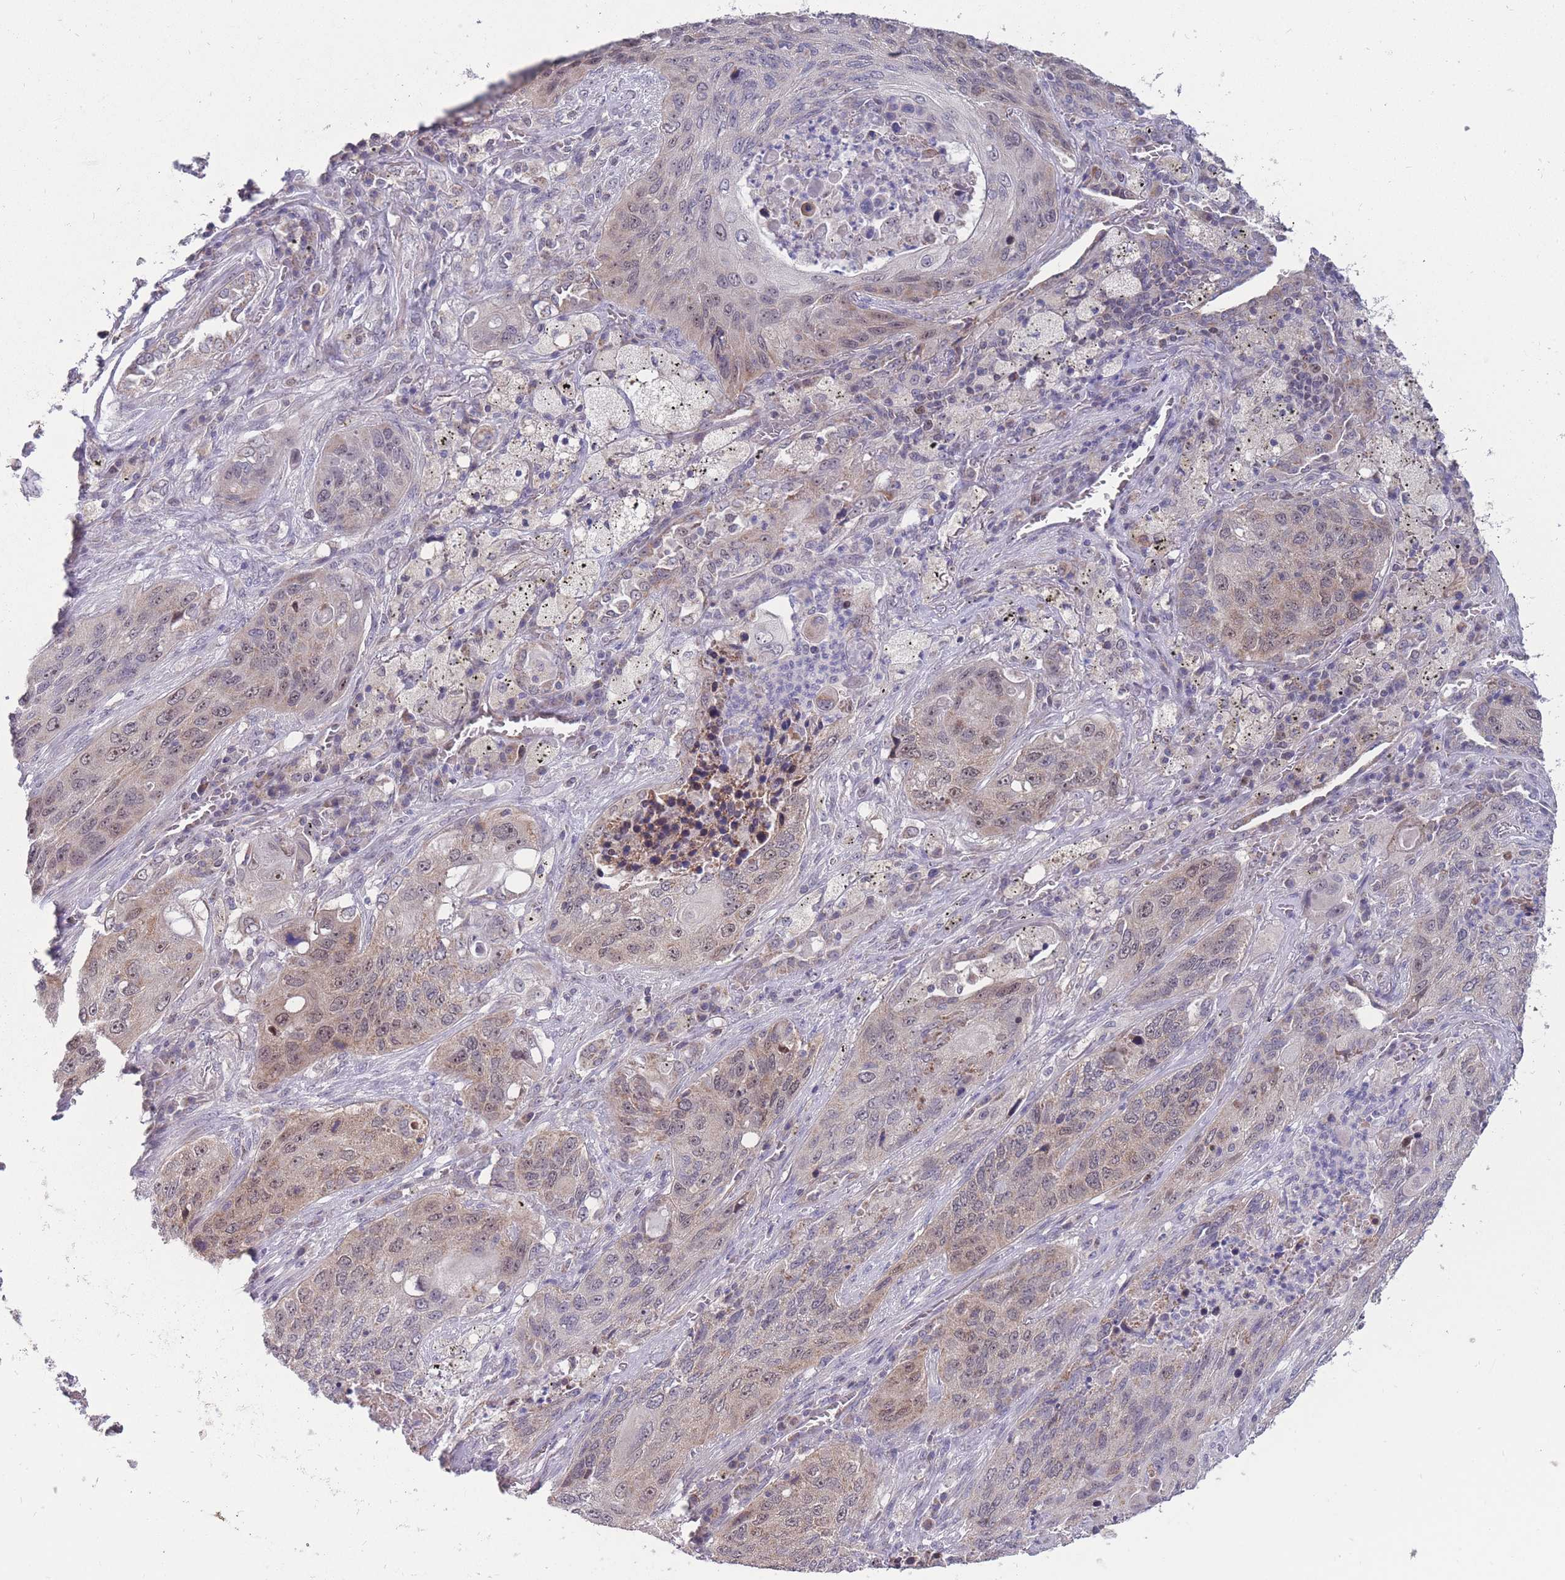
{"staining": {"intensity": "weak", "quantity": "25%-75%", "location": "cytoplasmic/membranous,nuclear"}, "tissue": "lung cancer", "cell_type": "Tumor cells", "image_type": "cancer", "snomed": [{"axis": "morphology", "description": "Squamous cell carcinoma, NOS"}, {"axis": "topography", "description": "Lung"}], "caption": "An immunohistochemistry micrograph of neoplastic tissue is shown. Protein staining in brown shows weak cytoplasmic/membranous and nuclear positivity in squamous cell carcinoma (lung) within tumor cells.", "gene": "MCIDAS", "patient": {"sex": "female", "age": 63}}